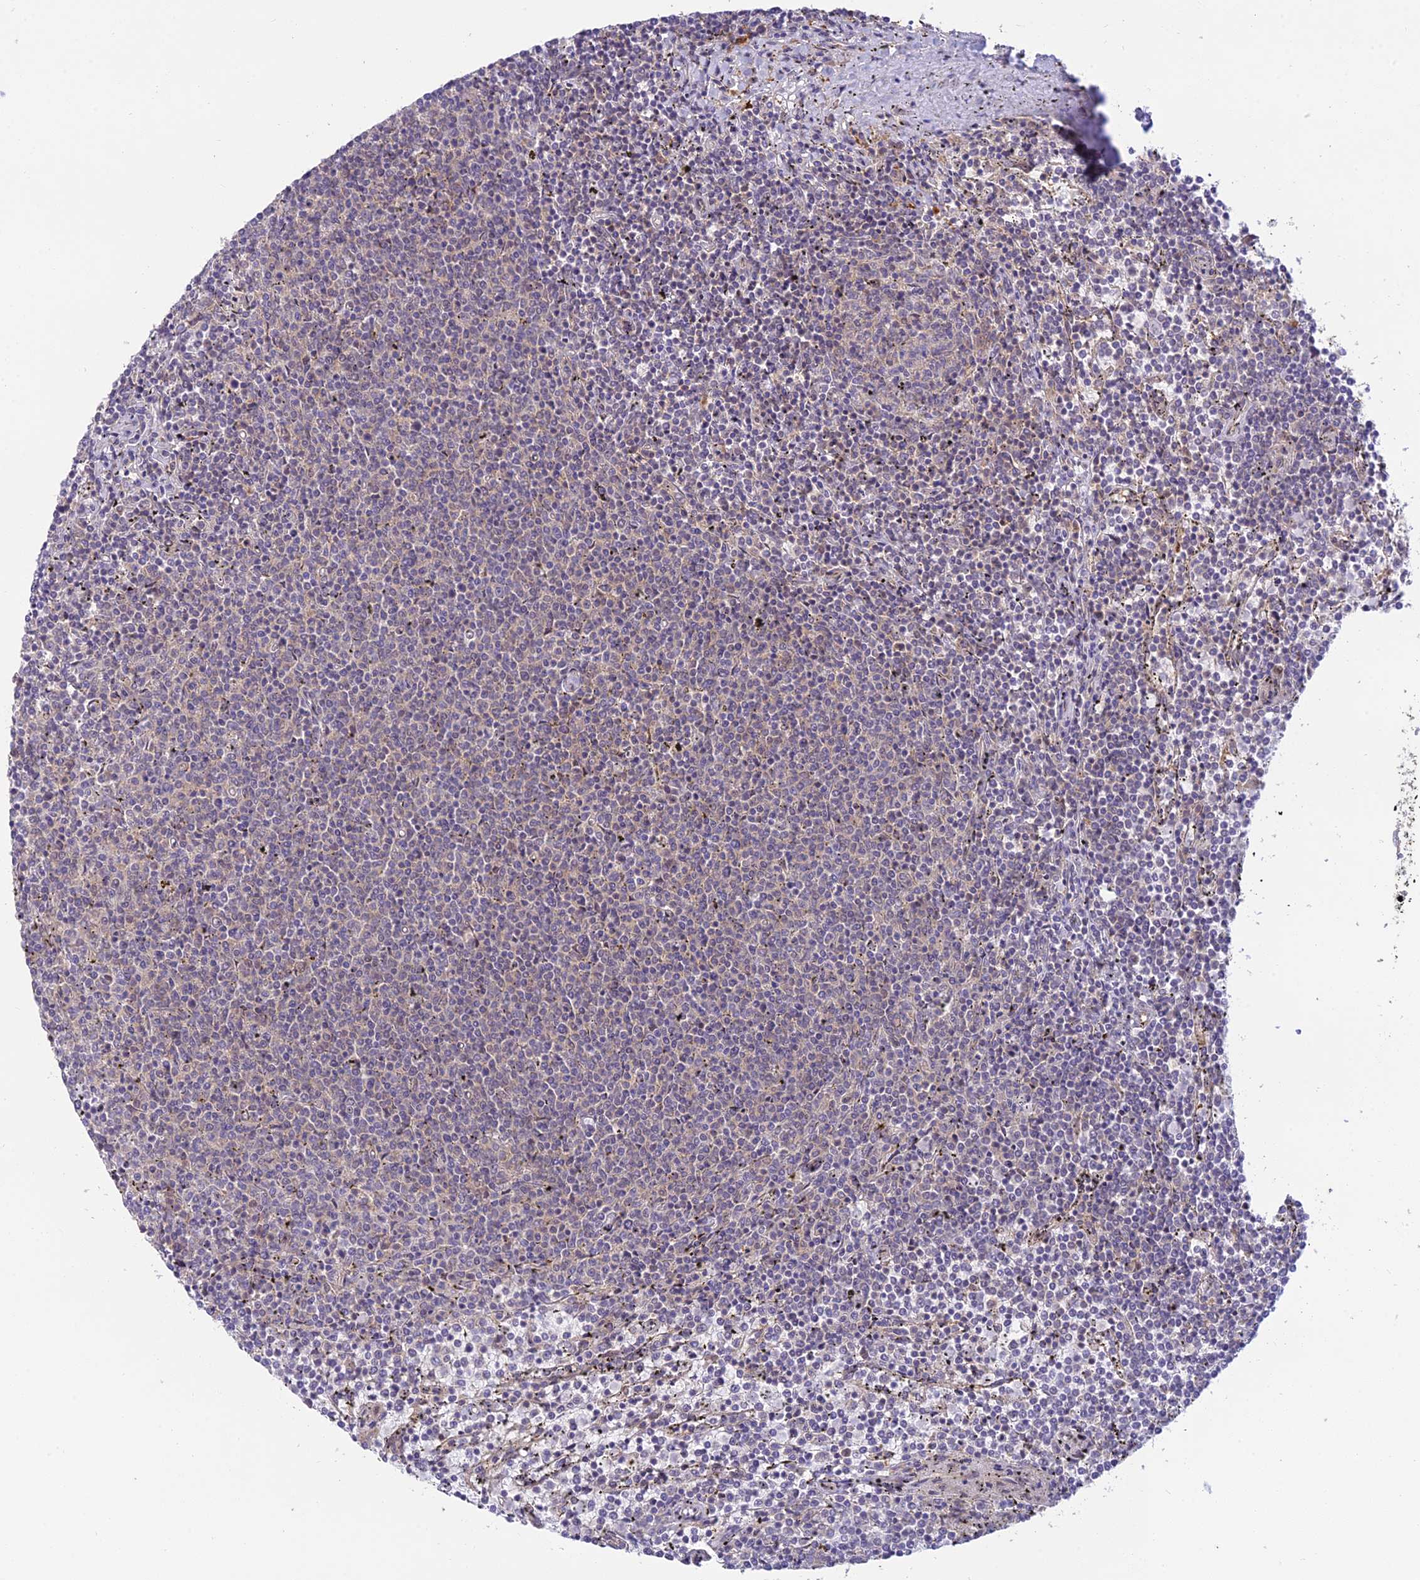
{"staining": {"intensity": "negative", "quantity": "none", "location": "none"}, "tissue": "lymphoma", "cell_type": "Tumor cells", "image_type": "cancer", "snomed": [{"axis": "morphology", "description": "Malignant lymphoma, non-Hodgkin's type, Low grade"}, {"axis": "topography", "description": "Spleen"}], "caption": "Human lymphoma stained for a protein using immunohistochemistry exhibits no positivity in tumor cells.", "gene": "SKIC8", "patient": {"sex": "female", "age": 50}}